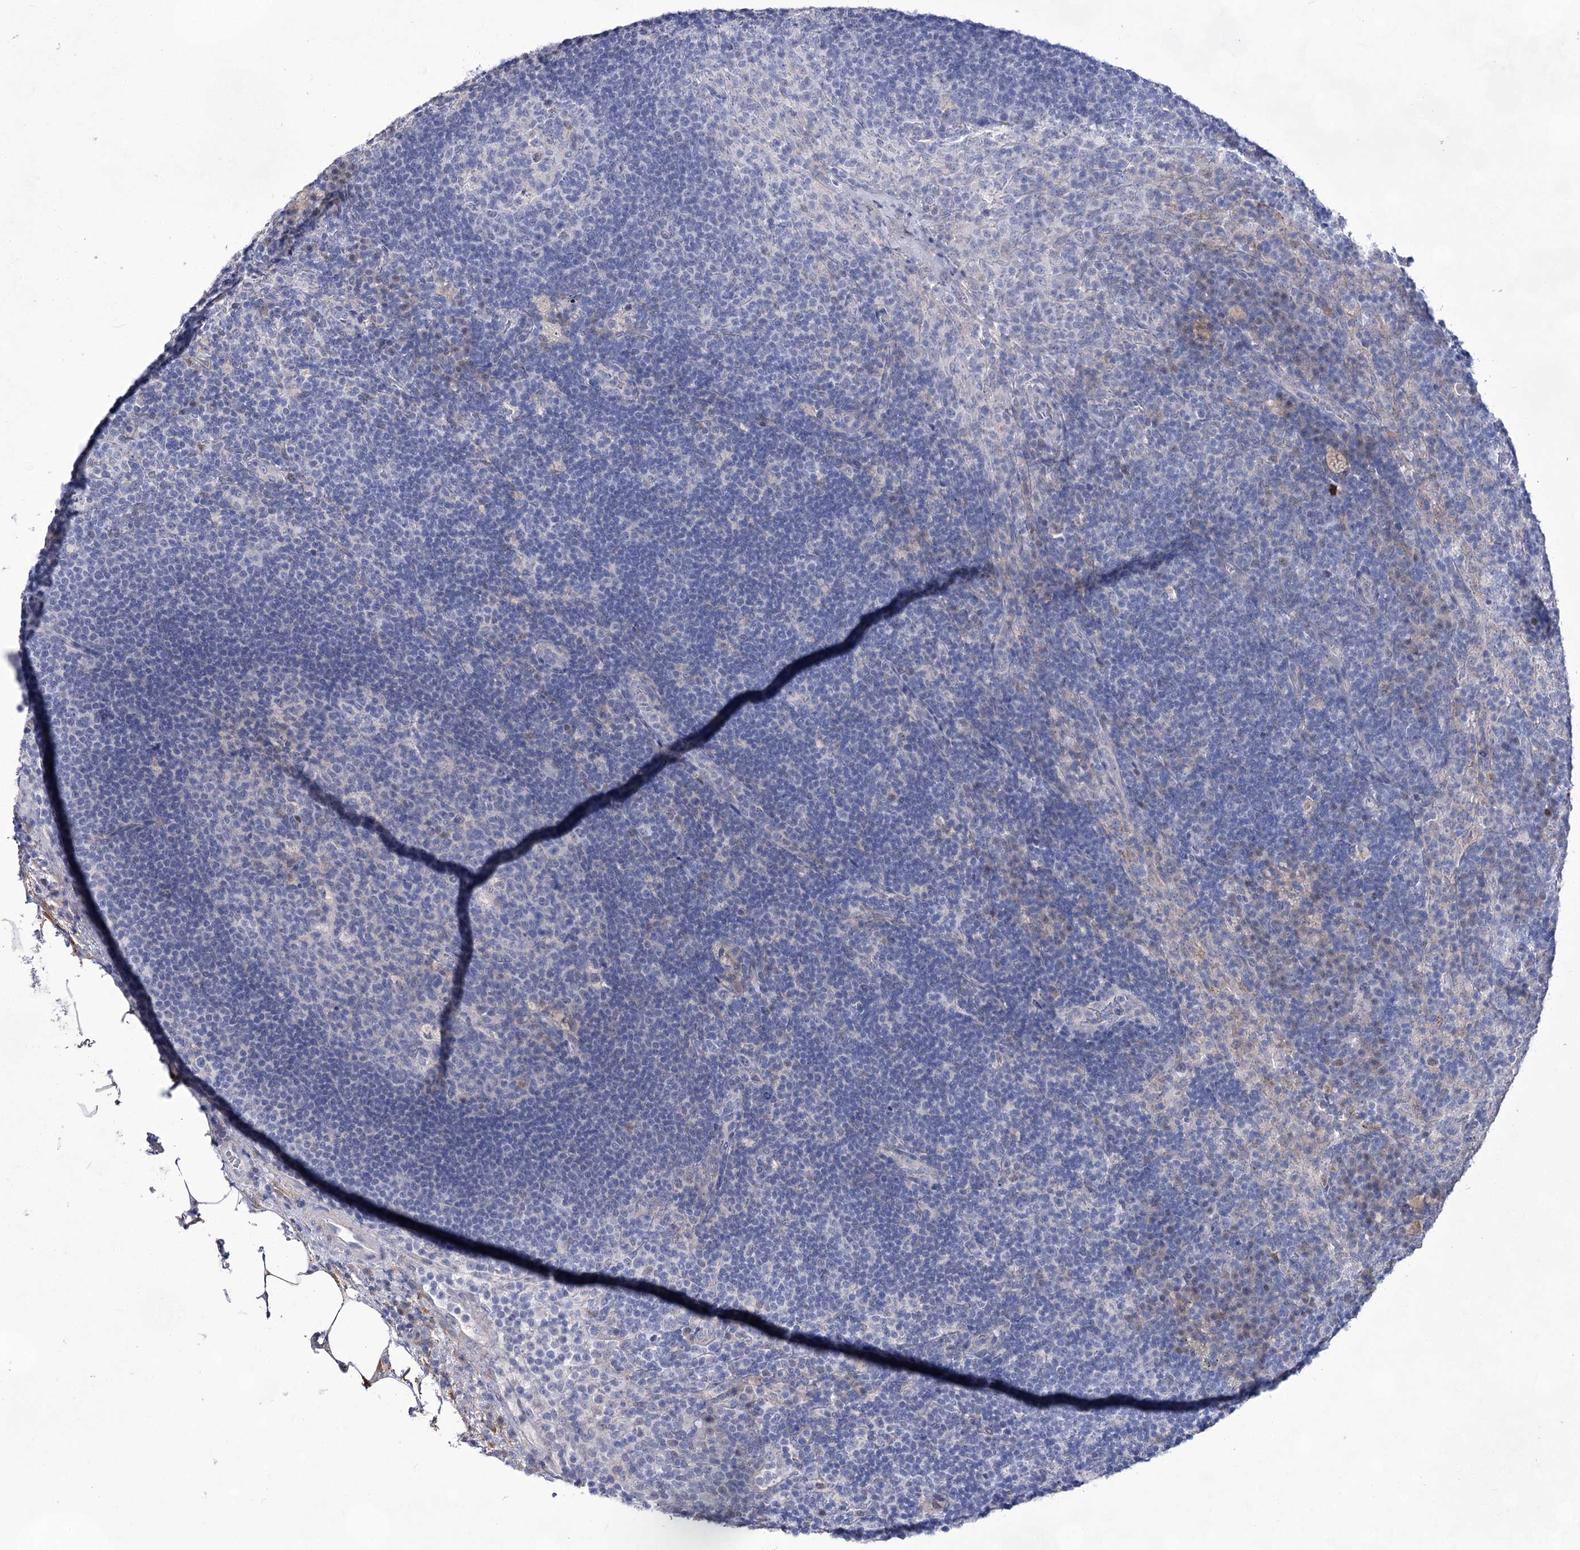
{"staining": {"intensity": "negative", "quantity": "none", "location": "none"}, "tissue": "lymph node", "cell_type": "Germinal center cells", "image_type": "normal", "snomed": [{"axis": "morphology", "description": "Normal tissue, NOS"}, {"axis": "topography", "description": "Lymph node"}], "caption": "There is no significant staining in germinal center cells of lymph node. (DAB (3,3'-diaminobenzidine) immunohistochemistry (IHC) visualized using brightfield microscopy, high magnification).", "gene": "UGDH", "patient": {"sex": "female", "age": 70}}